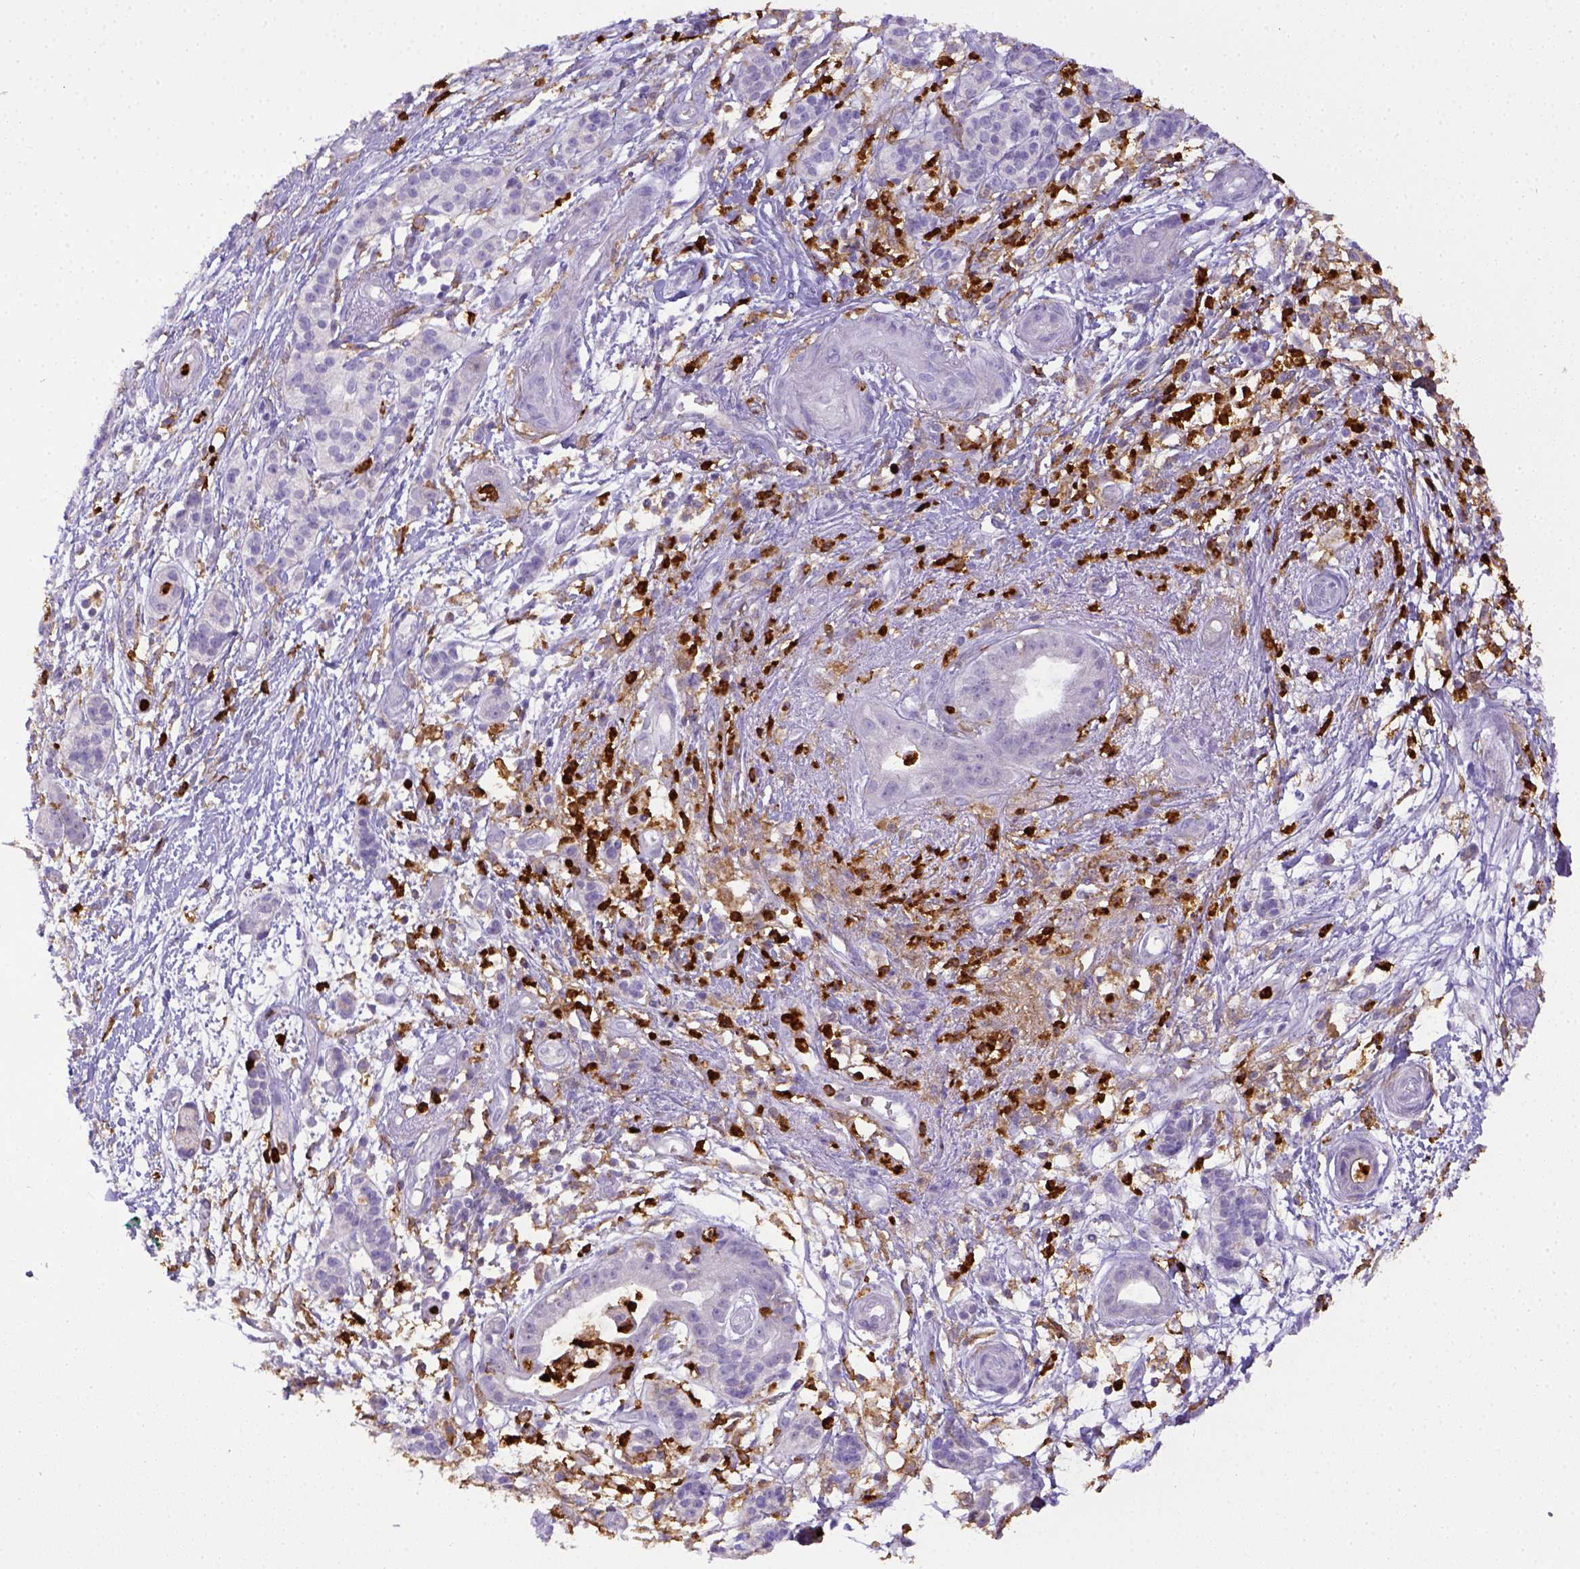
{"staining": {"intensity": "negative", "quantity": "none", "location": "none"}, "tissue": "pancreatic cancer", "cell_type": "Tumor cells", "image_type": "cancer", "snomed": [{"axis": "morphology", "description": "Normal tissue, NOS"}, {"axis": "morphology", "description": "Adenocarcinoma, NOS"}, {"axis": "topography", "description": "Lymph node"}, {"axis": "topography", "description": "Pancreas"}], "caption": "The IHC photomicrograph has no significant positivity in tumor cells of pancreatic cancer tissue.", "gene": "ITGAM", "patient": {"sex": "female", "age": 58}}